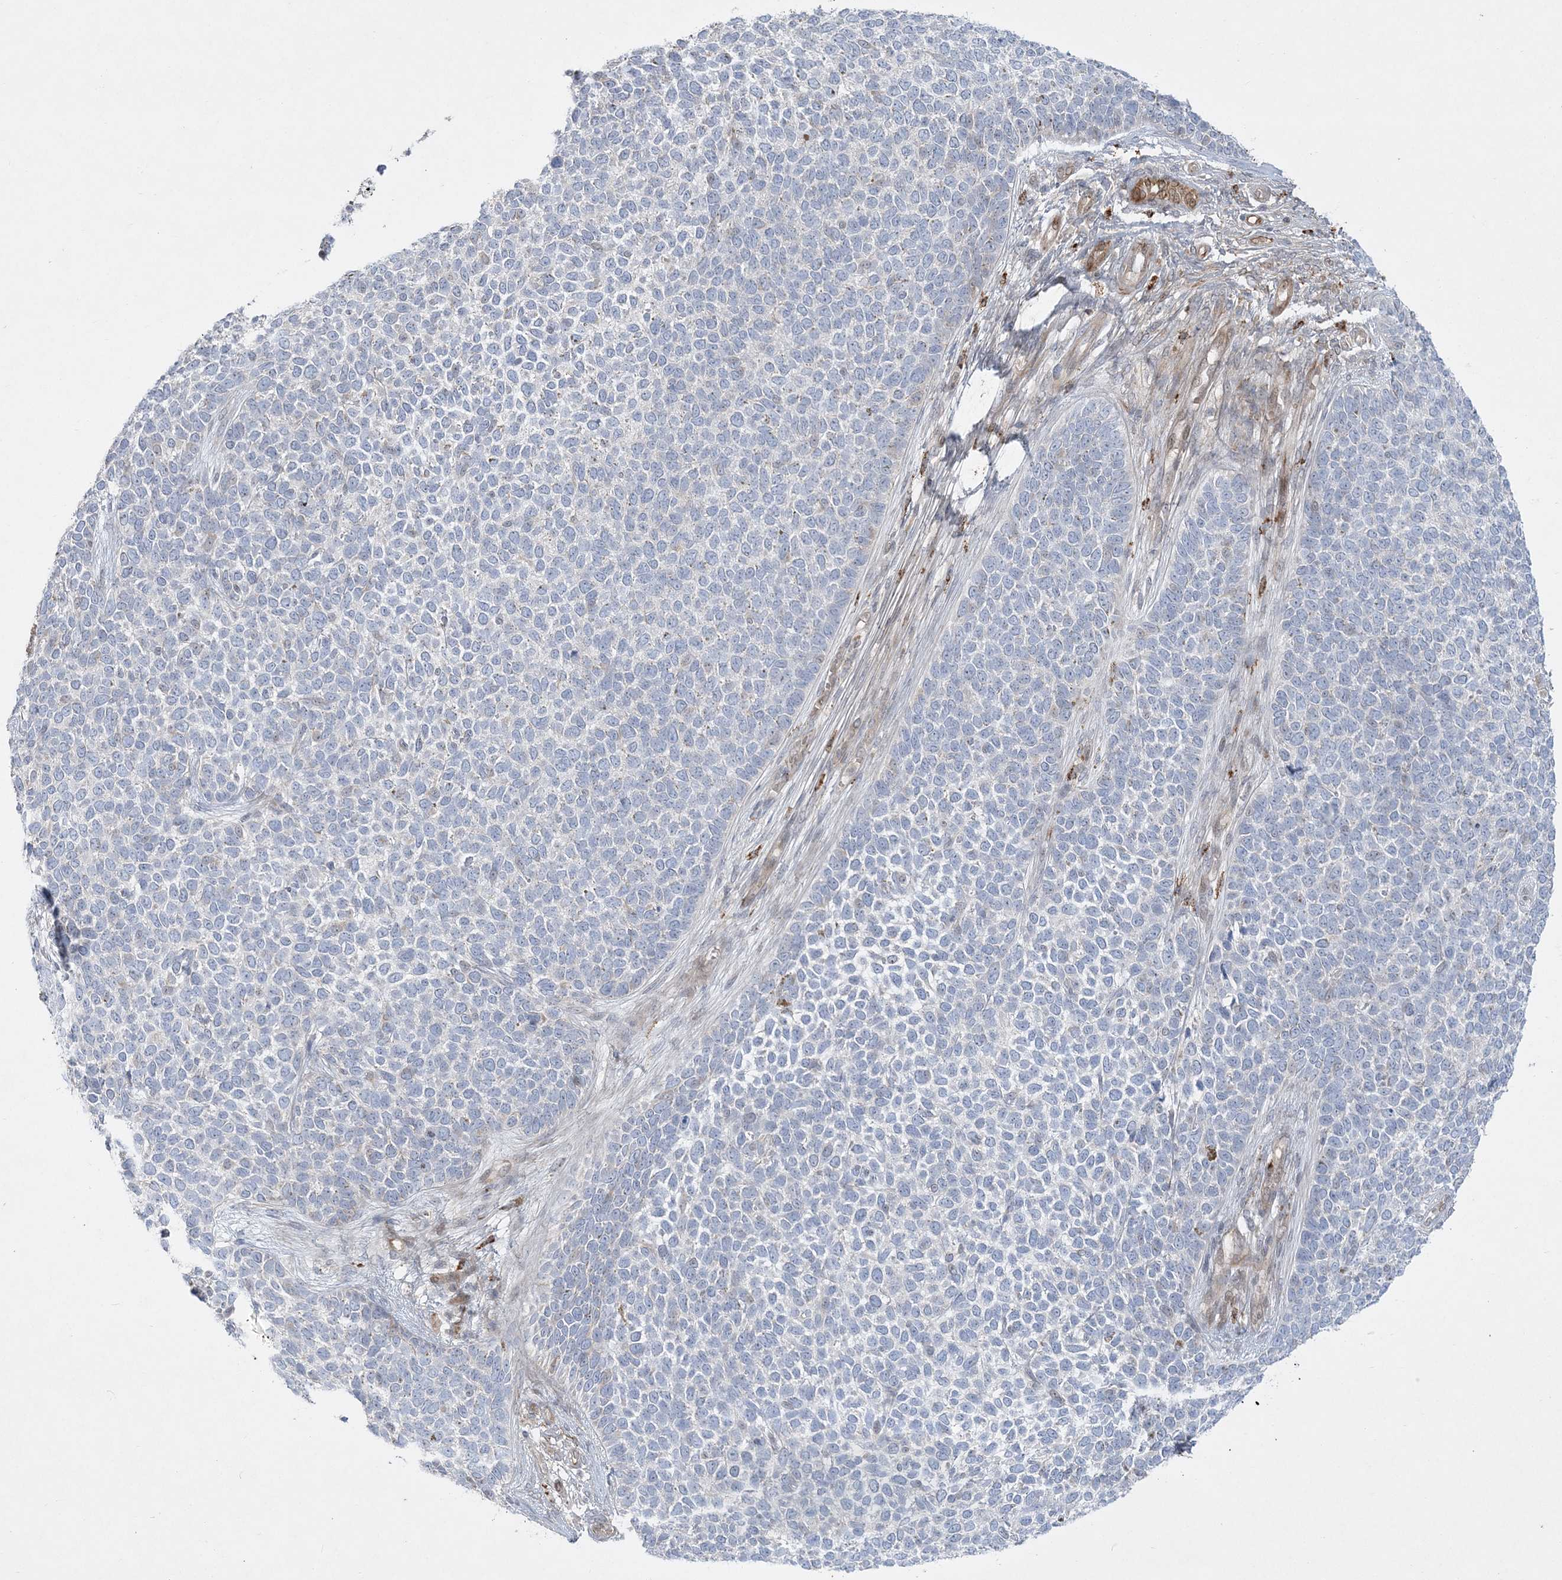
{"staining": {"intensity": "negative", "quantity": "none", "location": "none"}, "tissue": "skin cancer", "cell_type": "Tumor cells", "image_type": "cancer", "snomed": [{"axis": "morphology", "description": "Basal cell carcinoma"}, {"axis": "topography", "description": "Skin"}], "caption": "Protein analysis of skin cancer reveals no significant expression in tumor cells. Nuclei are stained in blue.", "gene": "INPP1", "patient": {"sex": "female", "age": 84}}